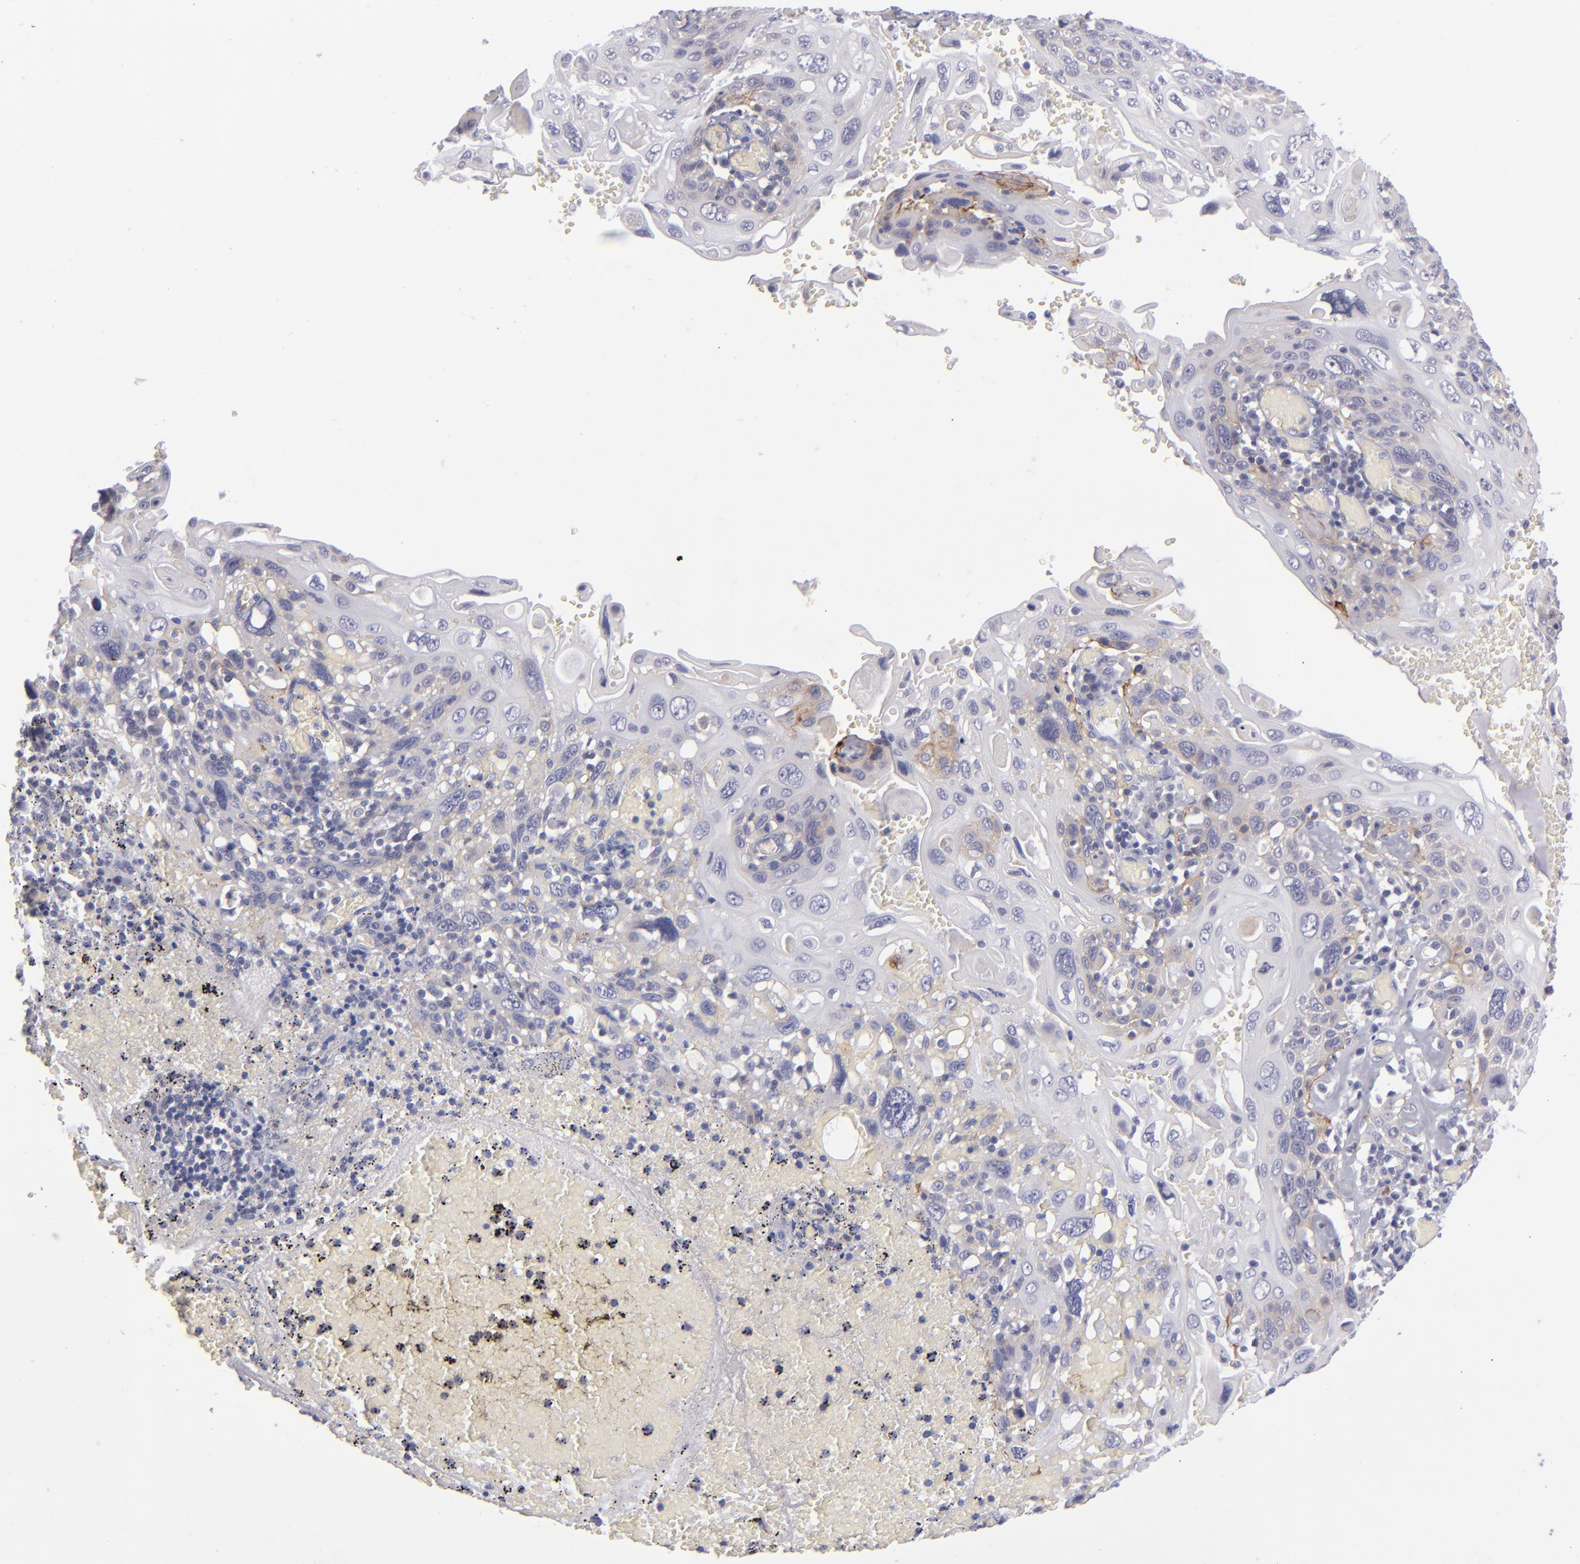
{"staining": {"intensity": "weak", "quantity": "<25%", "location": "cytoplasmic/membranous"}, "tissue": "cervical cancer", "cell_type": "Tumor cells", "image_type": "cancer", "snomed": [{"axis": "morphology", "description": "Squamous cell carcinoma, NOS"}, {"axis": "topography", "description": "Cervix"}], "caption": "A photomicrograph of cervical squamous cell carcinoma stained for a protein exhibits no brown staining in tumor cells.", "gene": "ITGB4", "patient": {"sex": "female", "age": 54}}